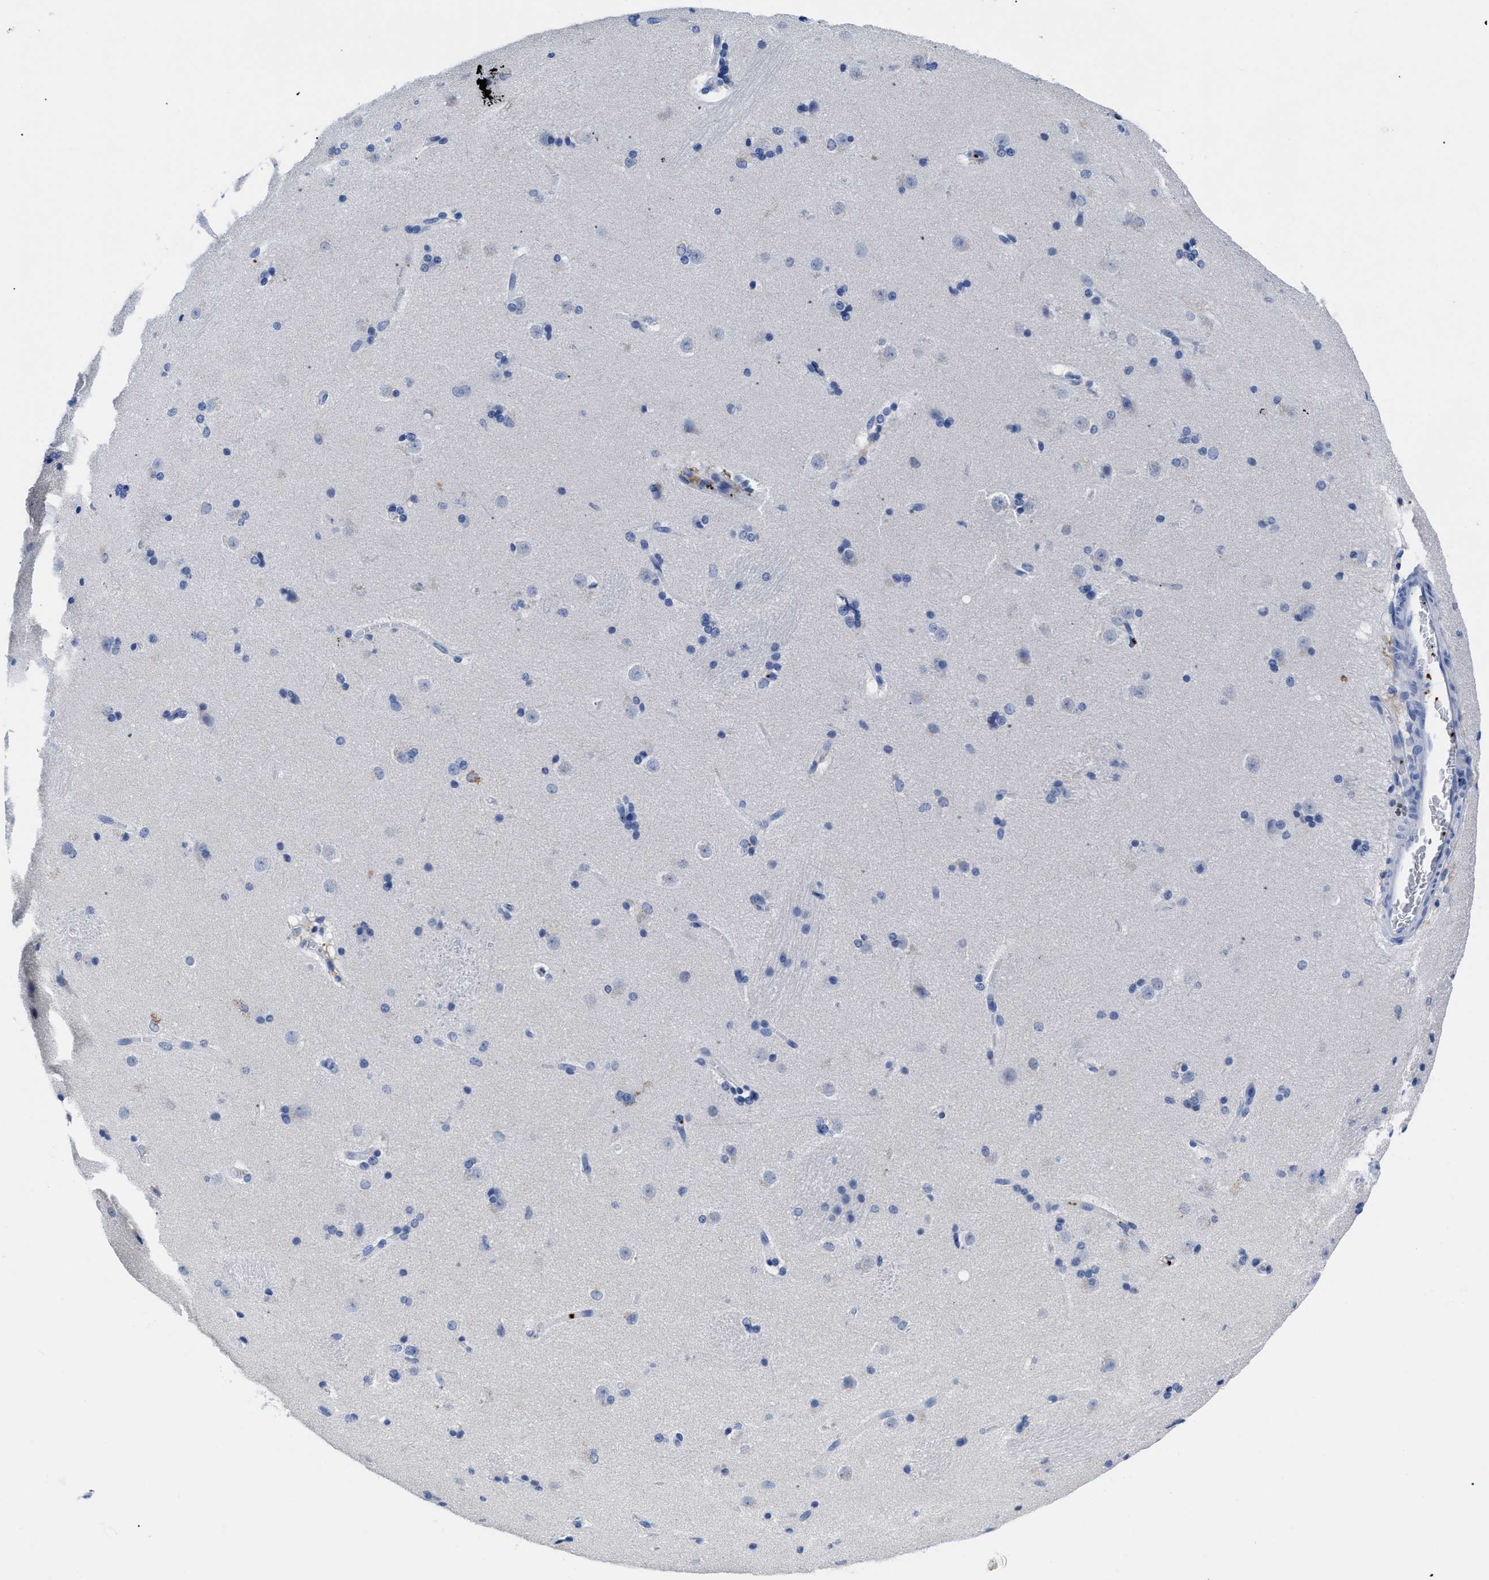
{"staining": {"intensity": "negative", "quantity": "none", "location": "none"}, "tissue": "caudate", "cell_type": "Glial cells", "image_type": "normal", "snomed": [{"axis": "morphology", "description": "Normal tissue, NOS"}, {"axis": "topography", "description": "Lateral ventricle wall"}], "caption": "The image displays no significant staining in glial cells of caudate.", "gene": "TREML1", "patient": {"sex": "female", "age": 19}}